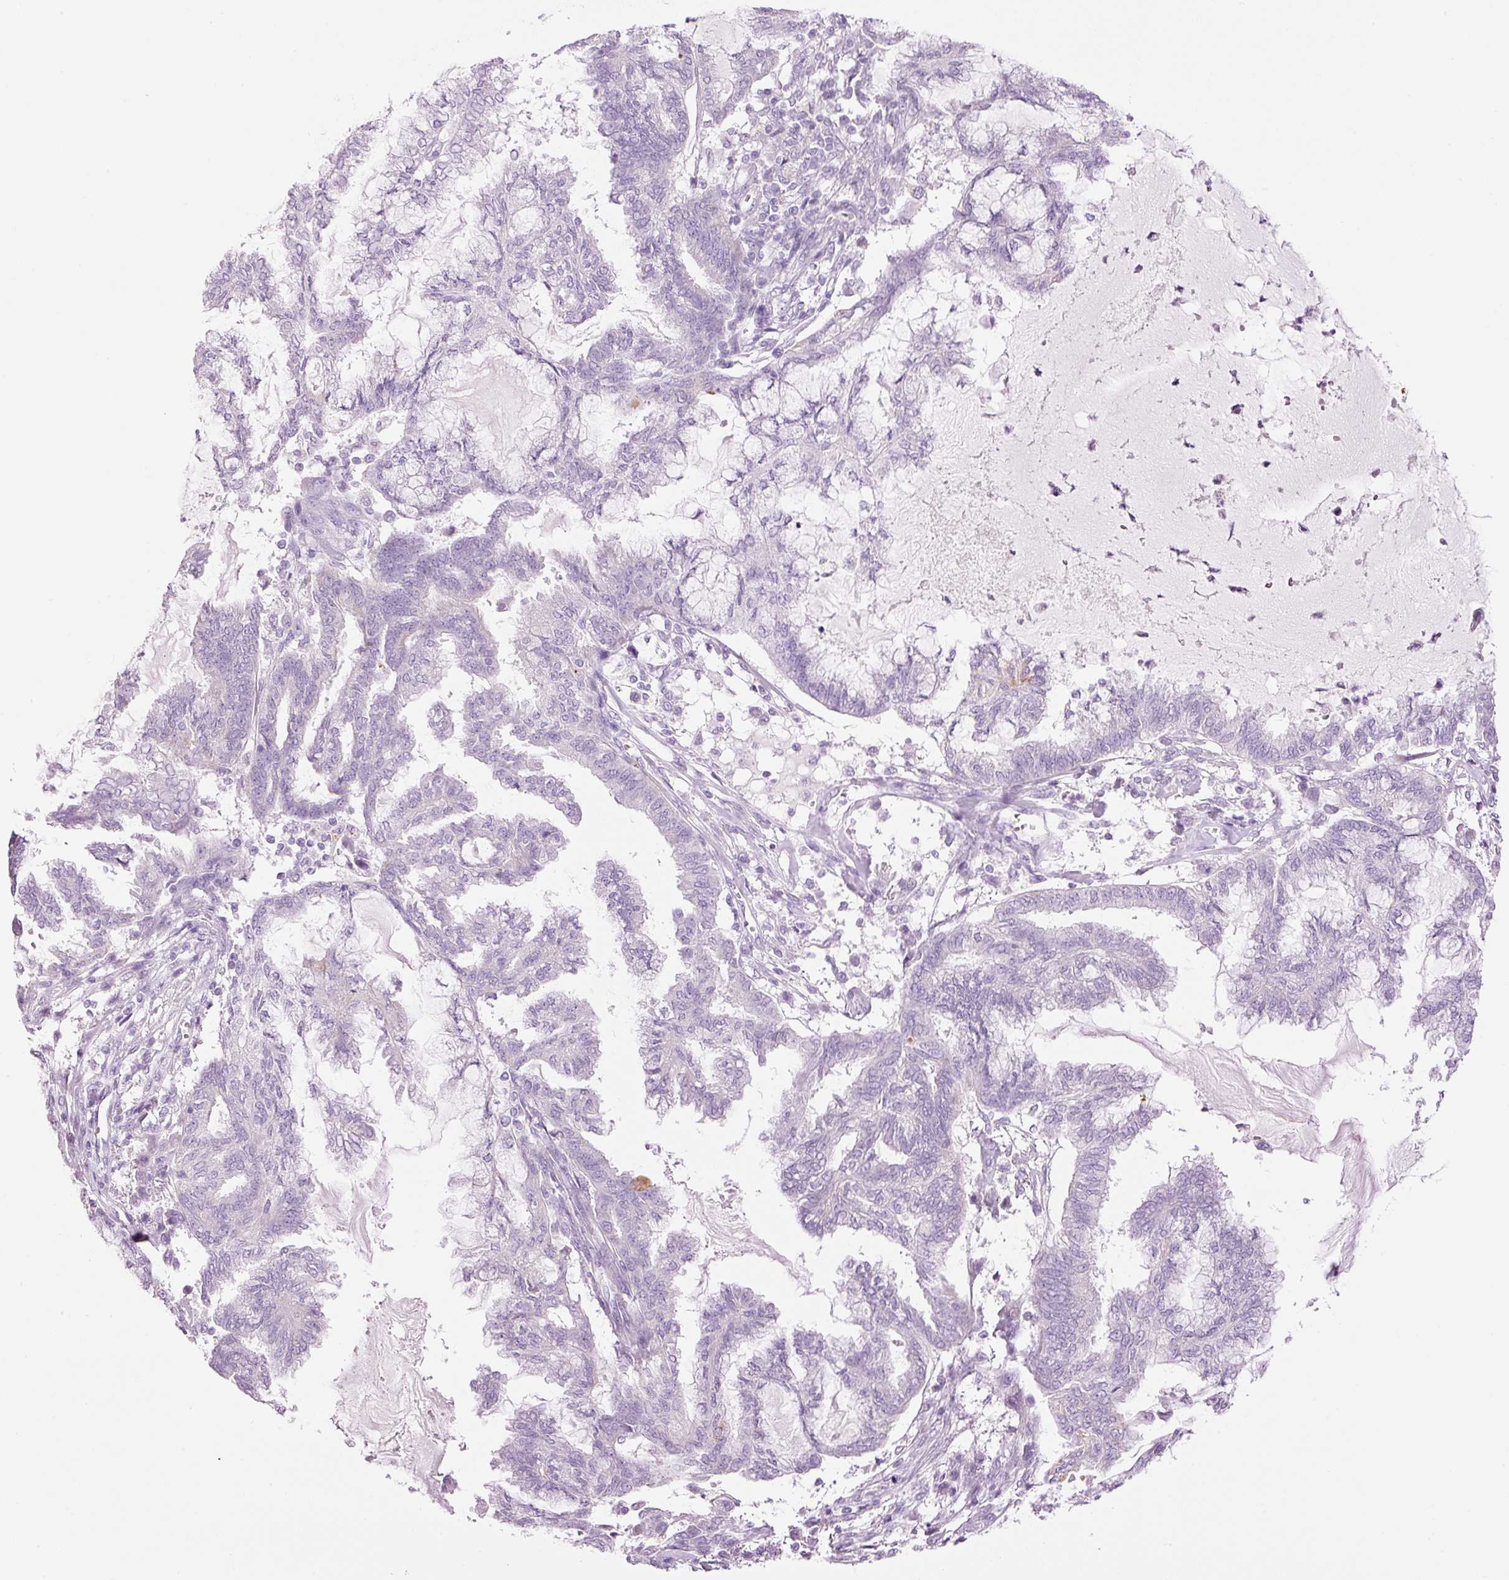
{"staining": {"intensity": "negative", "quantity": "none", "location": "none"}, "tissue": "endometrial cancer", "cell_type": "Tumor cells", "image_type": "cancer", "snomed": [{"axis": "morphology", "description": "Adenocarcinoma, NOS"}, {"axis": "topography", "description": "Endometrium"}], "caption": "DAB immunohistochemical staining of human endometrial adenocarcinoma reveals no significant expression in tumor cells. The staining is performed using DAB (3,3'-diaminobenzidine) brown chromogen with nuclei counter-stained in using hematoxylin.", "gene": "CARD16", "patient": {"sex": "female", "age": 86}}